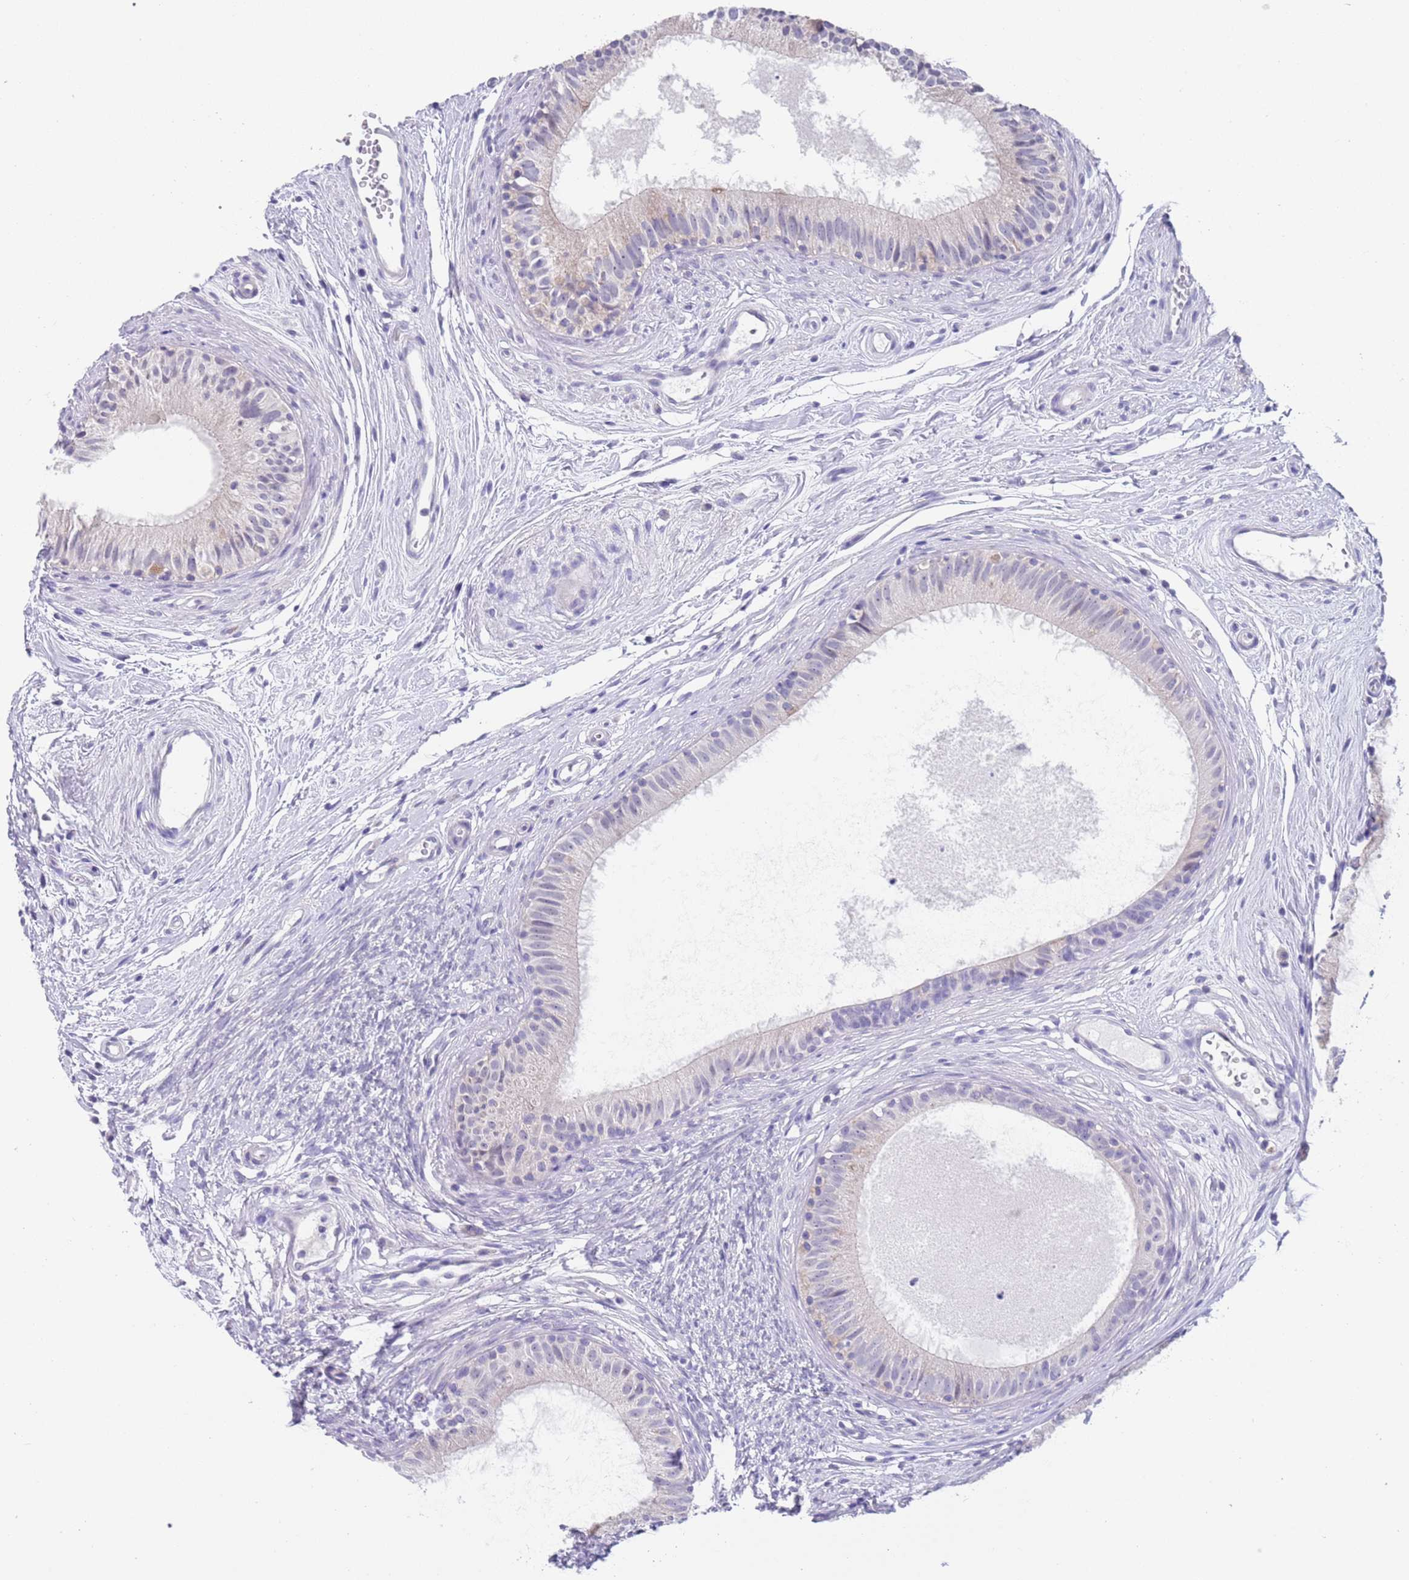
{"staining": {"intensity": "negative", "quantity": "none", "location": "none"}, "tissue": "epididymis", "cell_type": "Glandular cells", "image_type": "normal", "snomed": [{"axis": "morphology", "description": "Normal tissue, NOS"}, {"axis": "topography", "description": "Epididymis"}], "caption": "An immunohistochemistry (IHC) micrograph of unremarkable epididymis is shown. There is no staining in glandular cells of epididymis.", "gene": "SPIRE2", "patient": {"sex": "male", "age": 74}}